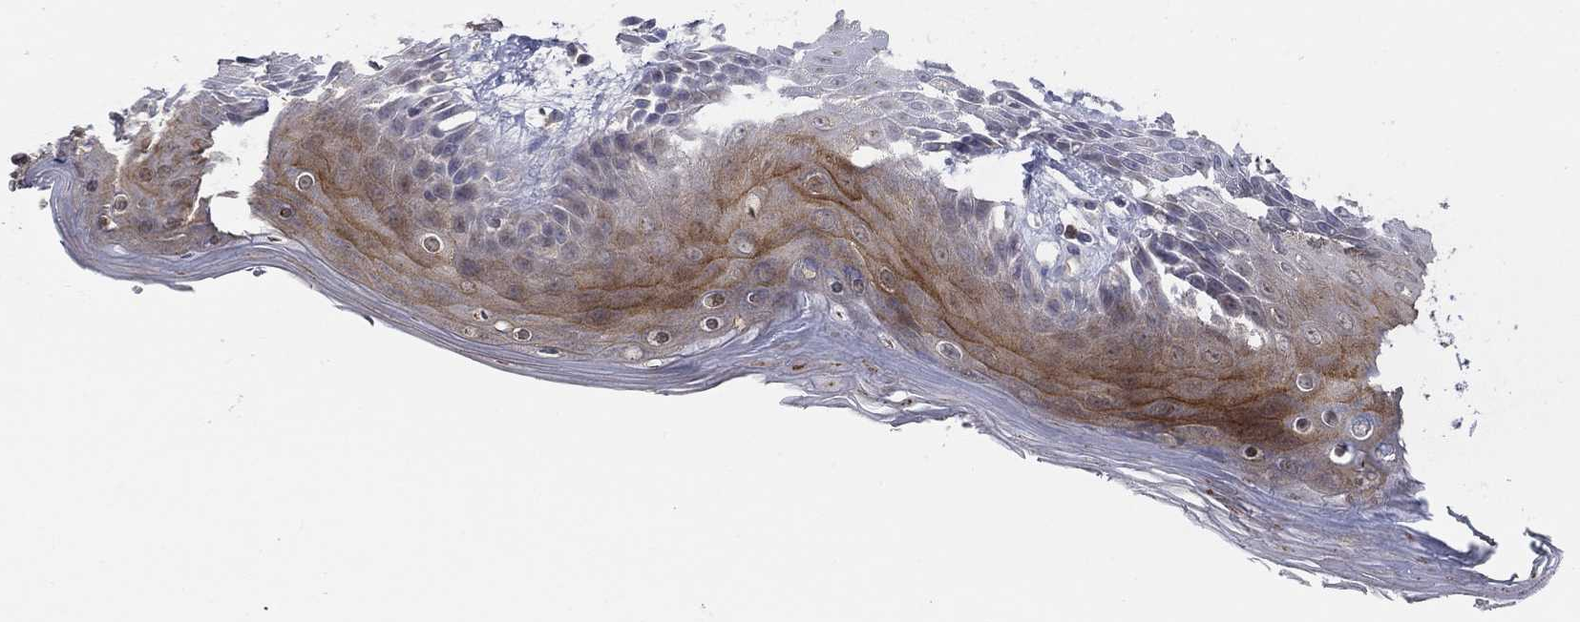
{"staining": {"intensity": "strong", "quantity": "<25%", "location": "cytoplasmic/membranous"}, "tissue": "skin", "cell_type": "Epidermal cells", "image_type": "normal", "snomed": [{"axis": "morphology", "description": "Normal tissue, NOS"}, {"axis": "topography", "description": "Anal"}], "caption": "A brown stain highlights strong cytoplasmic/membranous positivity of a protein in epidermal cells of benign skin. (IHC, brightfield microscopy, high magnification).", "gene": "ALOX12", "patient": {"sex": "male", "age": 36}}